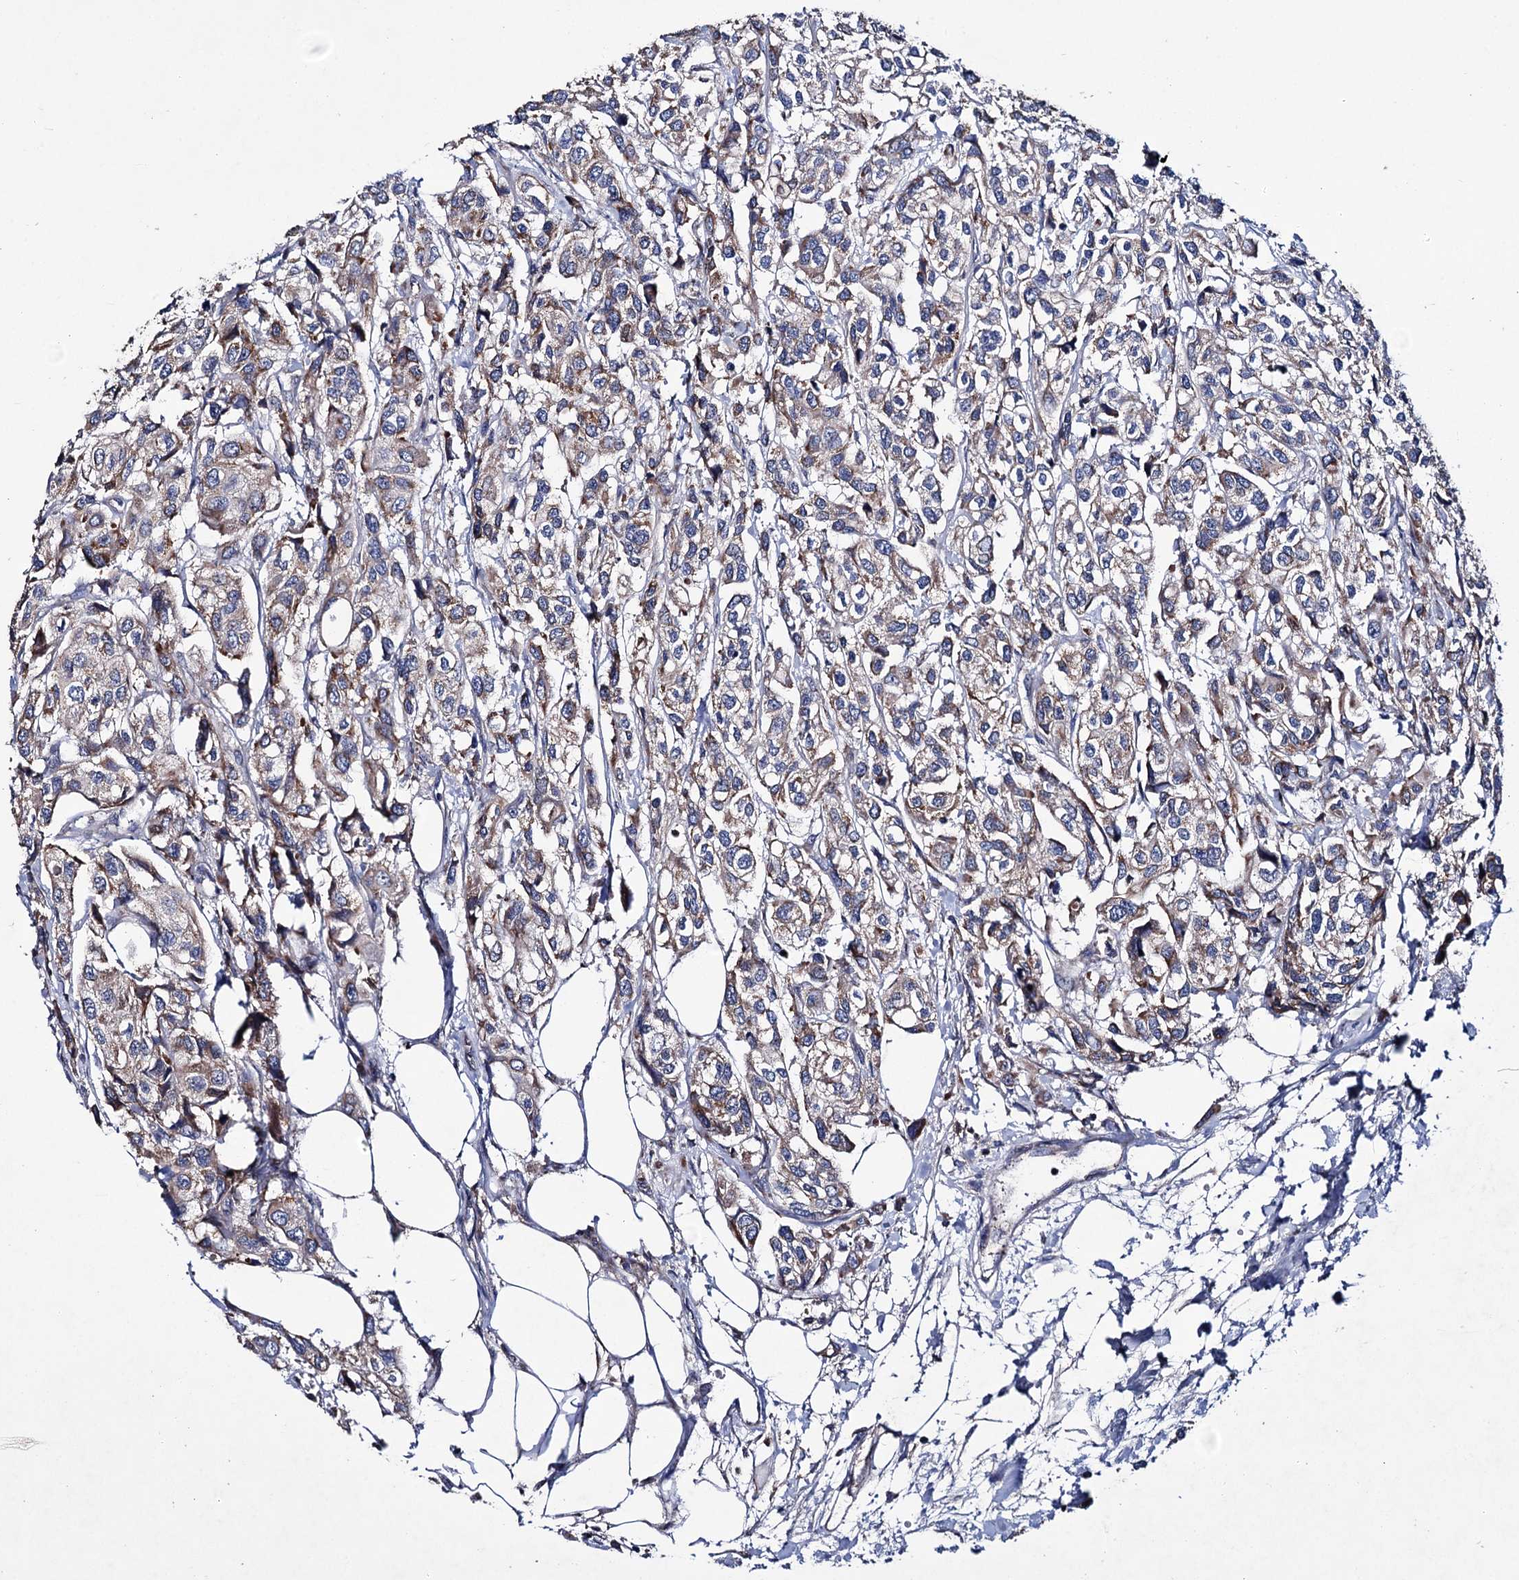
{"staining": {"intensity": "weak", "quantity": ">75%", "location": "cytoplasmic/membranous"}, "tissue": "urothelial cancer", "cell_type": "Tumor cells", "image_type": "cancer", "snomed": [{"axis": "morphology", "description": "Urothelial carcinoma, High grade"}, {"axis": "topography", "description": "Urinary bladder"}], "caption": "The histopathology image shows staining of urothelial carcinoma (high-grade), revealing weak cytoplasmic/membranous protein staining (brown color) within tumor cells.", "gene": "CLPB", "patient": {"sex": "male", "age": 67}}